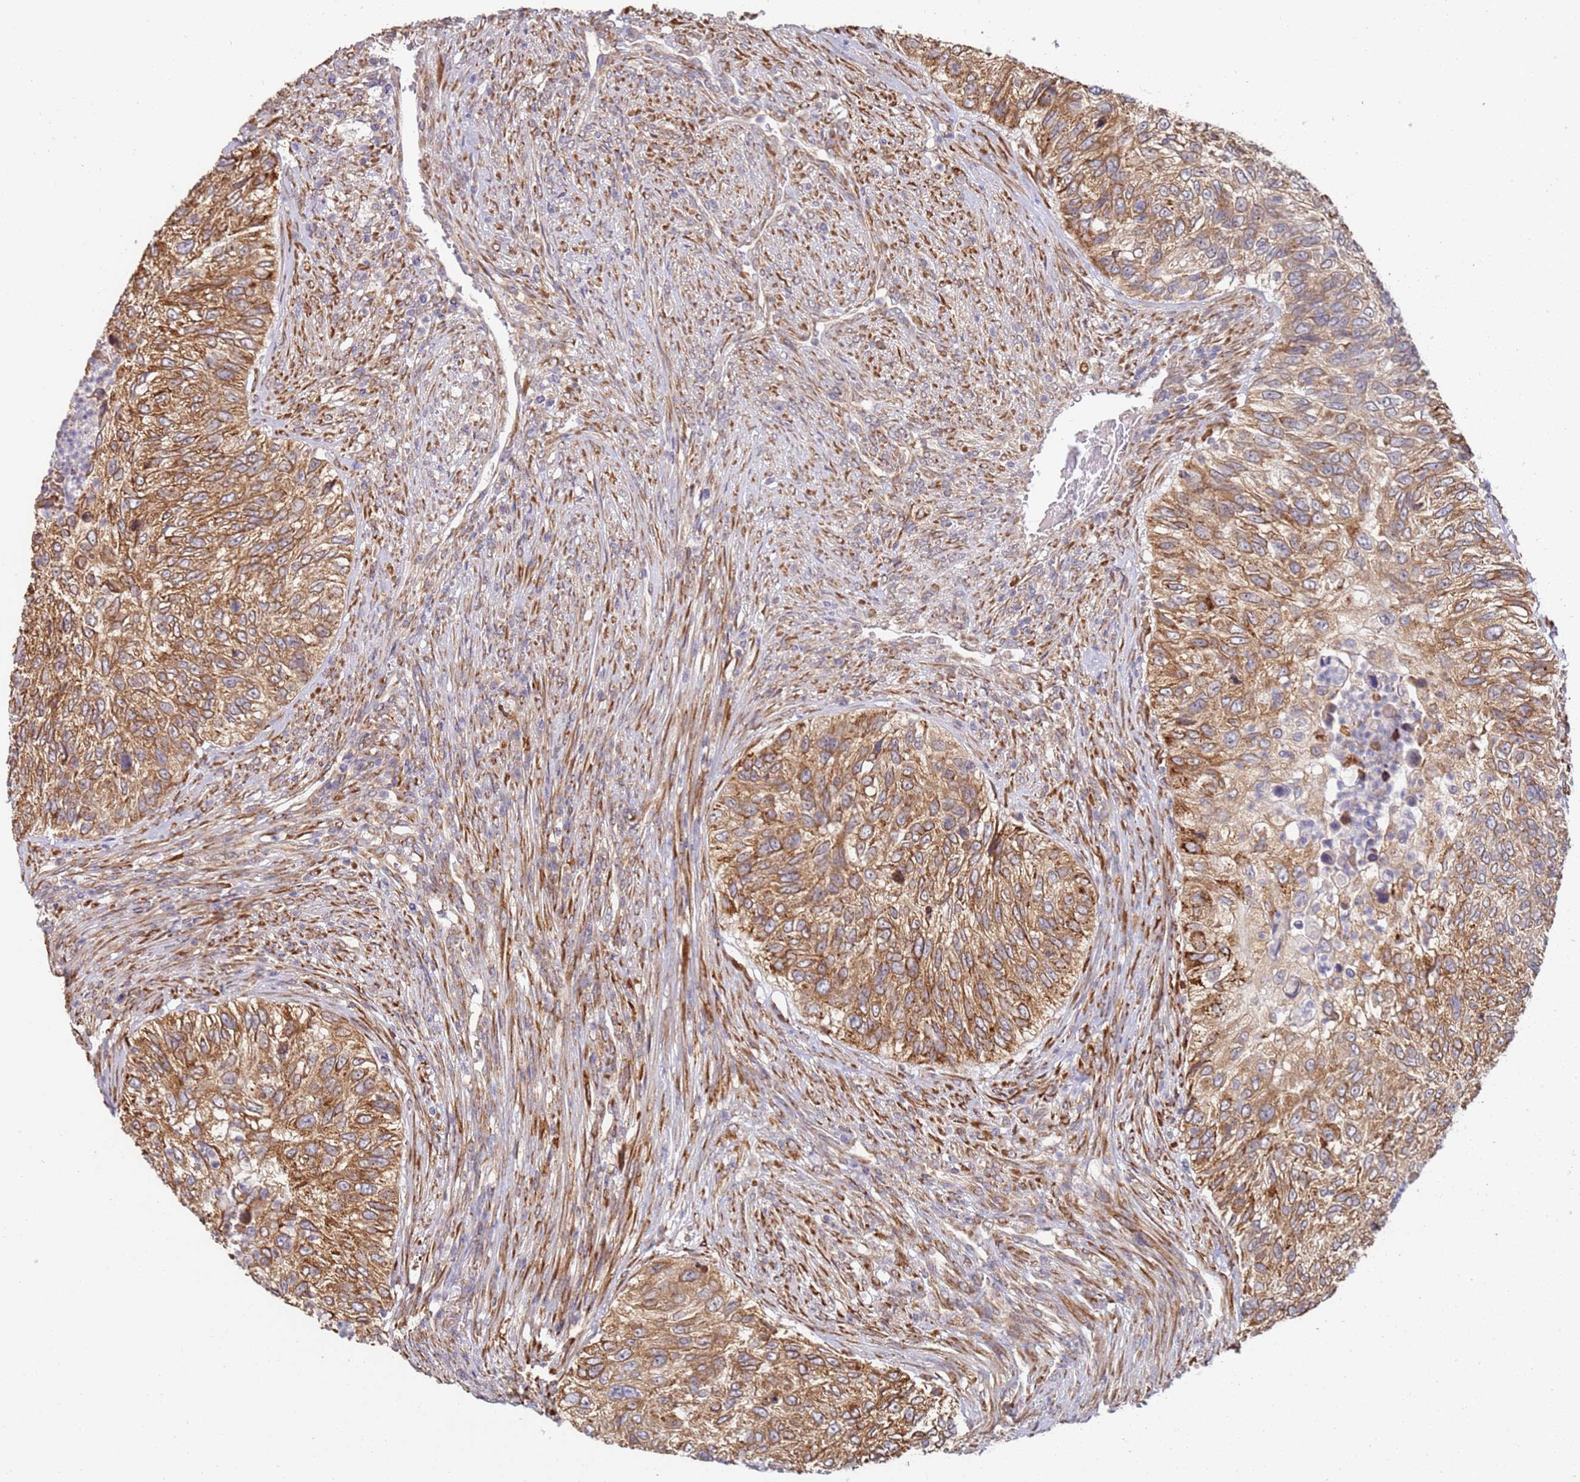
{"staining": {"intensity": "moderate", "quantity": ">75%", "location": "cytoplasmic/membranous"}, "tissue": "urothelial cancer", "cell_type": "Tumor cells", "image_type": "cancer", "snomed": [{"axis": "morphology", "description": "Urothelial carcinoma, High grade"}, {"axis": "topography", "description": "Urinary bladder"}], "caption": "Urothelial cancer stained for a protein (brown) displays moderate cytoplasmic/membranous positive expression in about >75% of tumor cells.", "gene": "VRK2", "patient": {"sex": "female", "age": 60}}